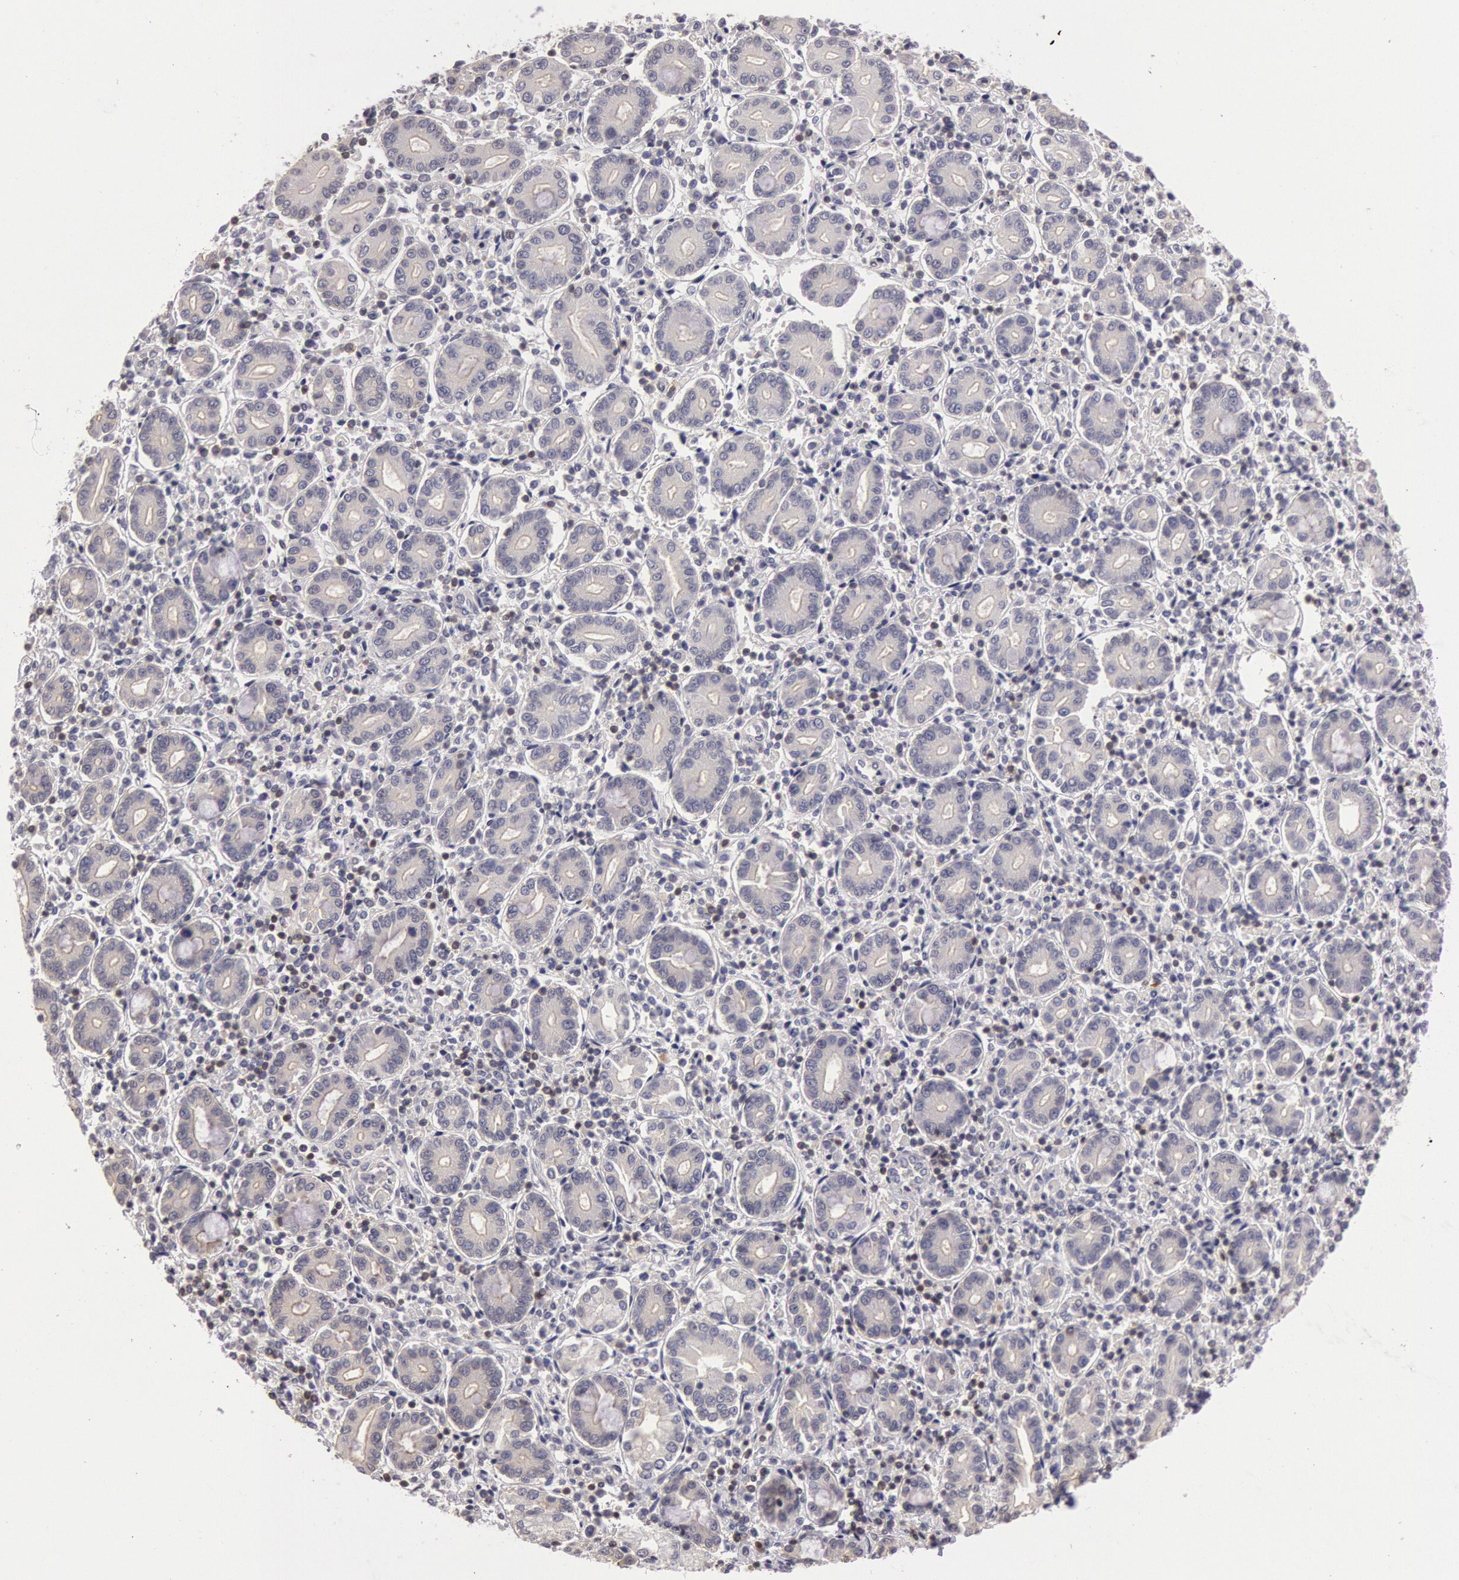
{"staining": {"intensity": "weak", "quantity": ">75%", "location": "cytoplasmic/membranous"}, "tissue": "pancreatic cancer", "cell_type": "Tumor cells", "image_type": "cancer", "snomed": [{"axis": "morphology", "description": "Adenocarcinoma, NOS"}, {"axis": "topography", "description": "Pancreas"}], "caption": "The micrograph displays staining of pancreatic adenocarcinoma, revealing weak cytoplasmic/membranous protein expression (brown color) within tumor cells.", "gene": "NMT2", "patient": {"sex": "female", "age": 57}}